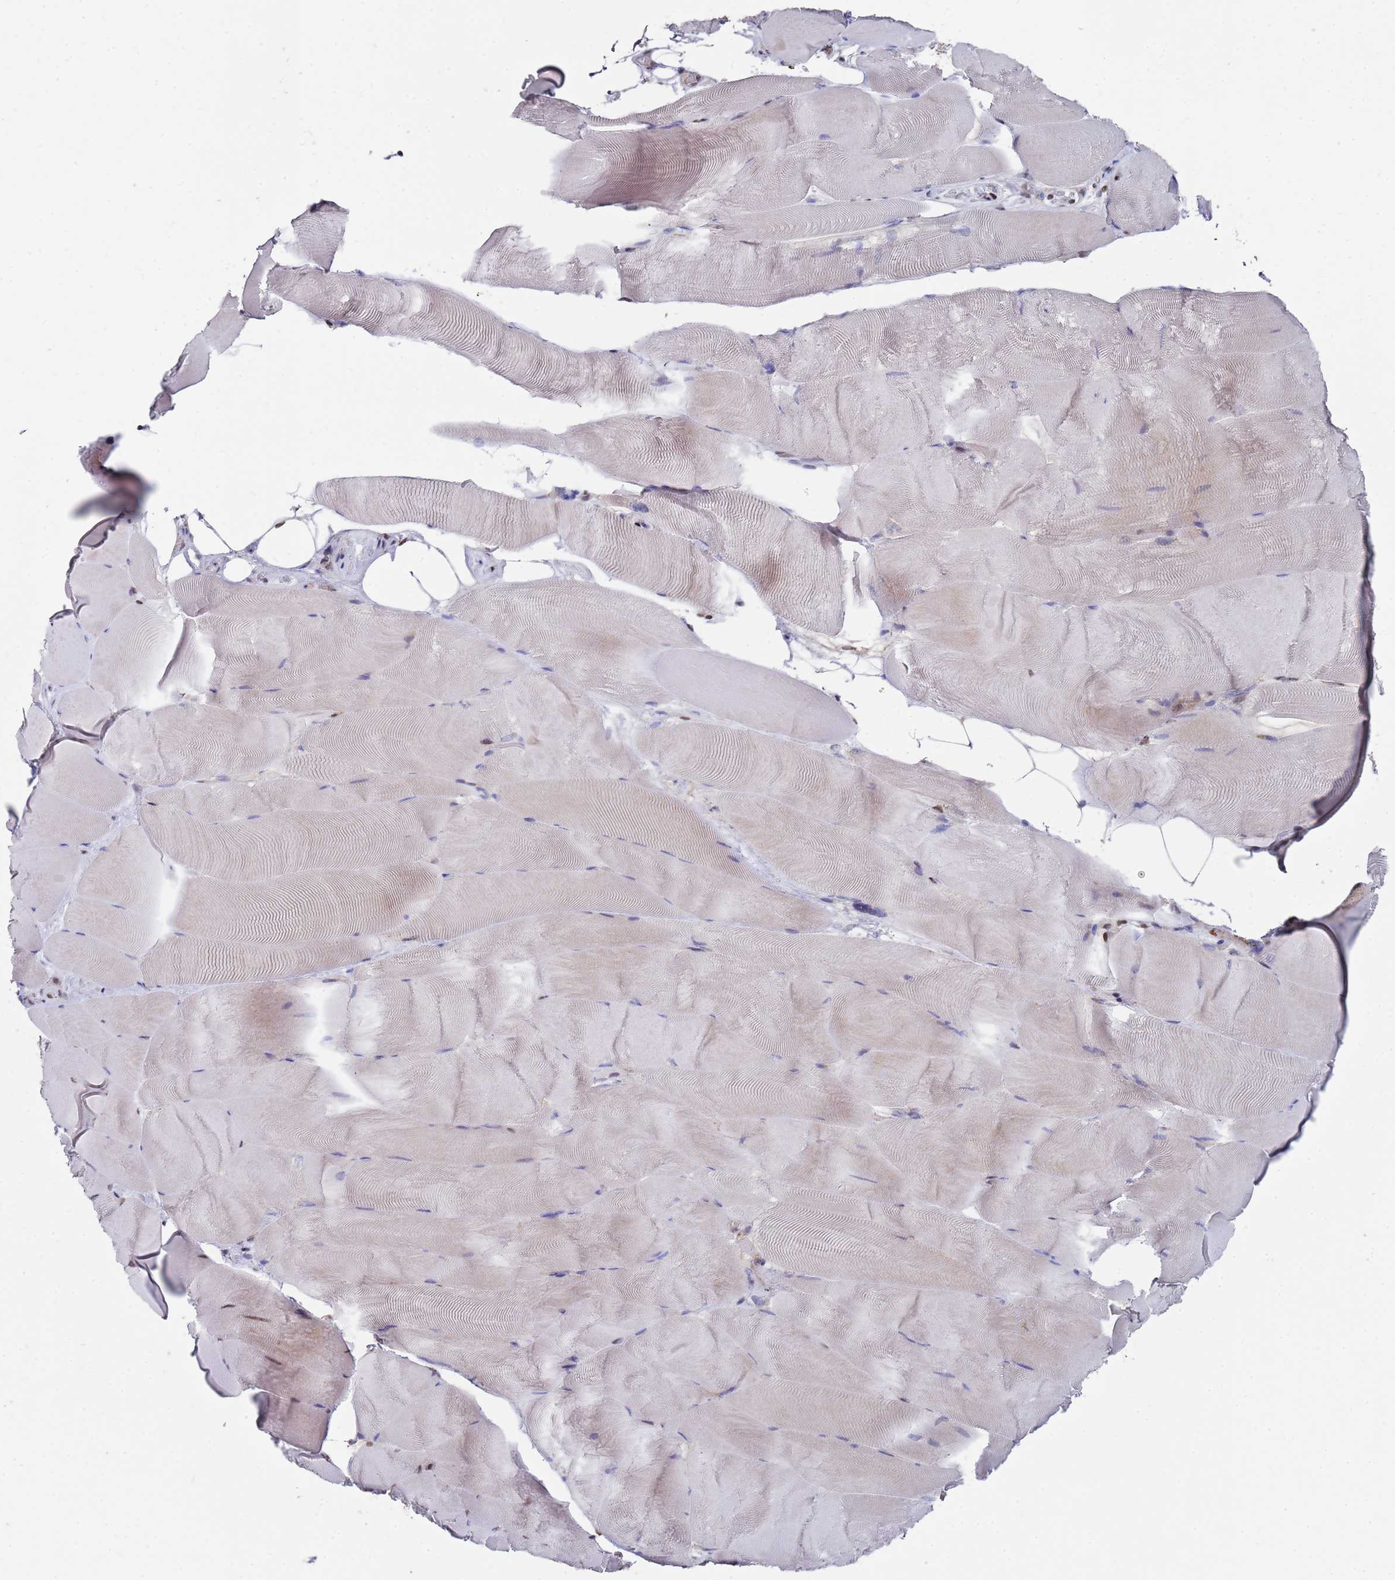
{"staining": {"intensity": "weak", "quantity": "<25%", "location": "cytoplasmic/membranous,nuclear"}, "tissue": "skeletal muscle", "cell_type": "Myocytes", "image_type": "normal", "snomed": [{"axis": "morphology", "description": "Normal tissue, NOS"}, {"axis": "topography", "description": "Skeletal muscle"}], "caption": "High magnification brightfield microscopy of normal skeletal muscle stained with DAB (brown) and counterstained with hematoxylin (blue): myocytes show no significant staining.", "gene": "COPS6", "patient": {"sex": "female", "age": 64}}